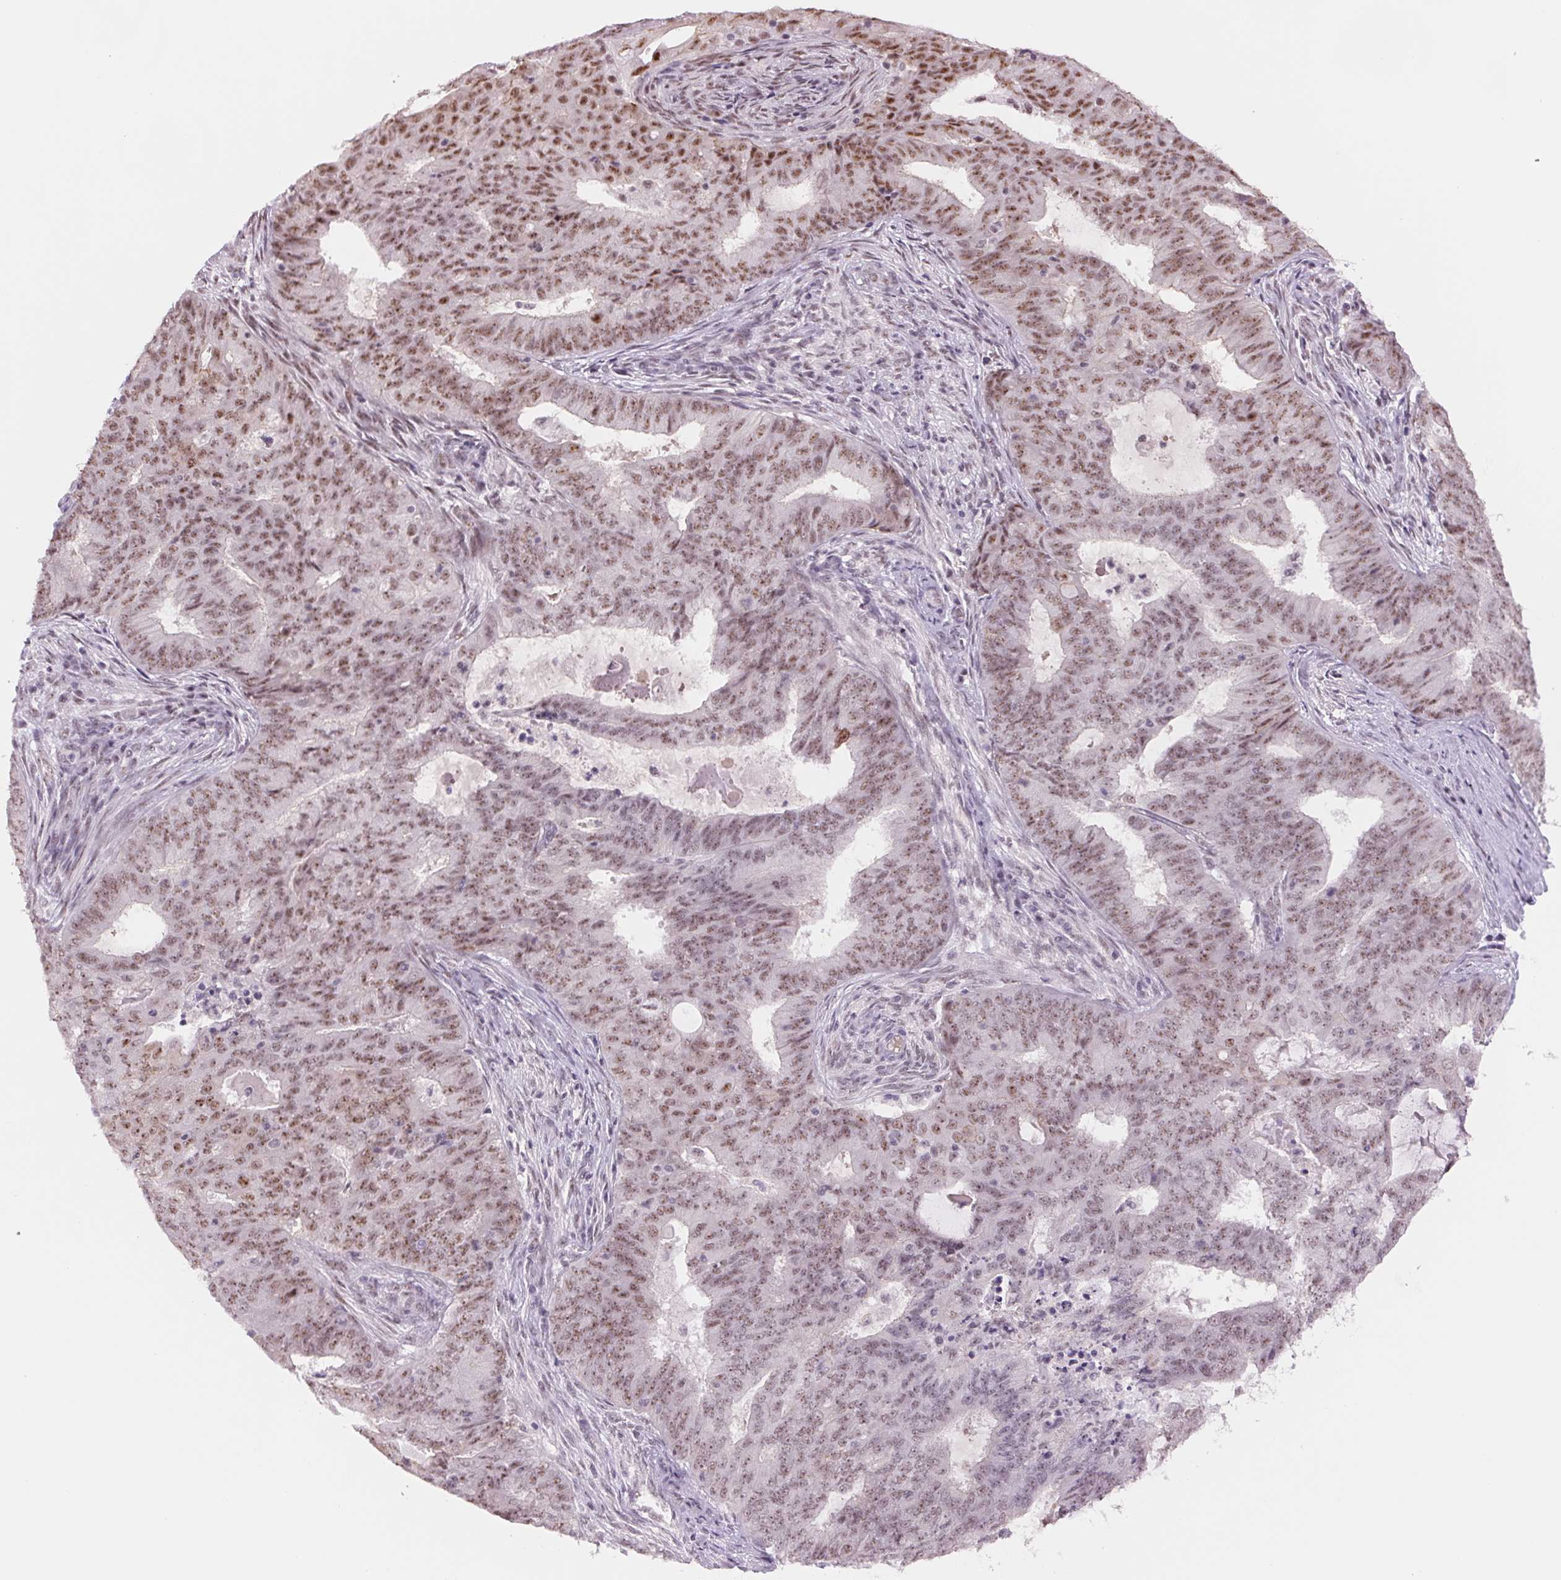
{"staining": {"intensity": "moderate", "quantity": "25%-75%", "location": "nuclear"}, "tissue": "endometrial cancer", "cell_type": "Tumor cells", "image_type": "cancer", "snomed": [{"axis": "morphology", "description": "Adenocarcinoma, NOS"}, {"axis": "topography", "description": "Endometrium"}], "caption": "DAB (3,3'-diaminobenzidine) immunohistochemical staining of endometrial adenocarcinoma displays moderate nuclear protein expression in about 25%-75% of tumor cells. The staining was performed using DAB, with brown indicating positive protein expression. Nuclei are stained blue with hematoxylin.", "gene": "ZC3H14", "patient": {"sex": "female", "age": 62}}